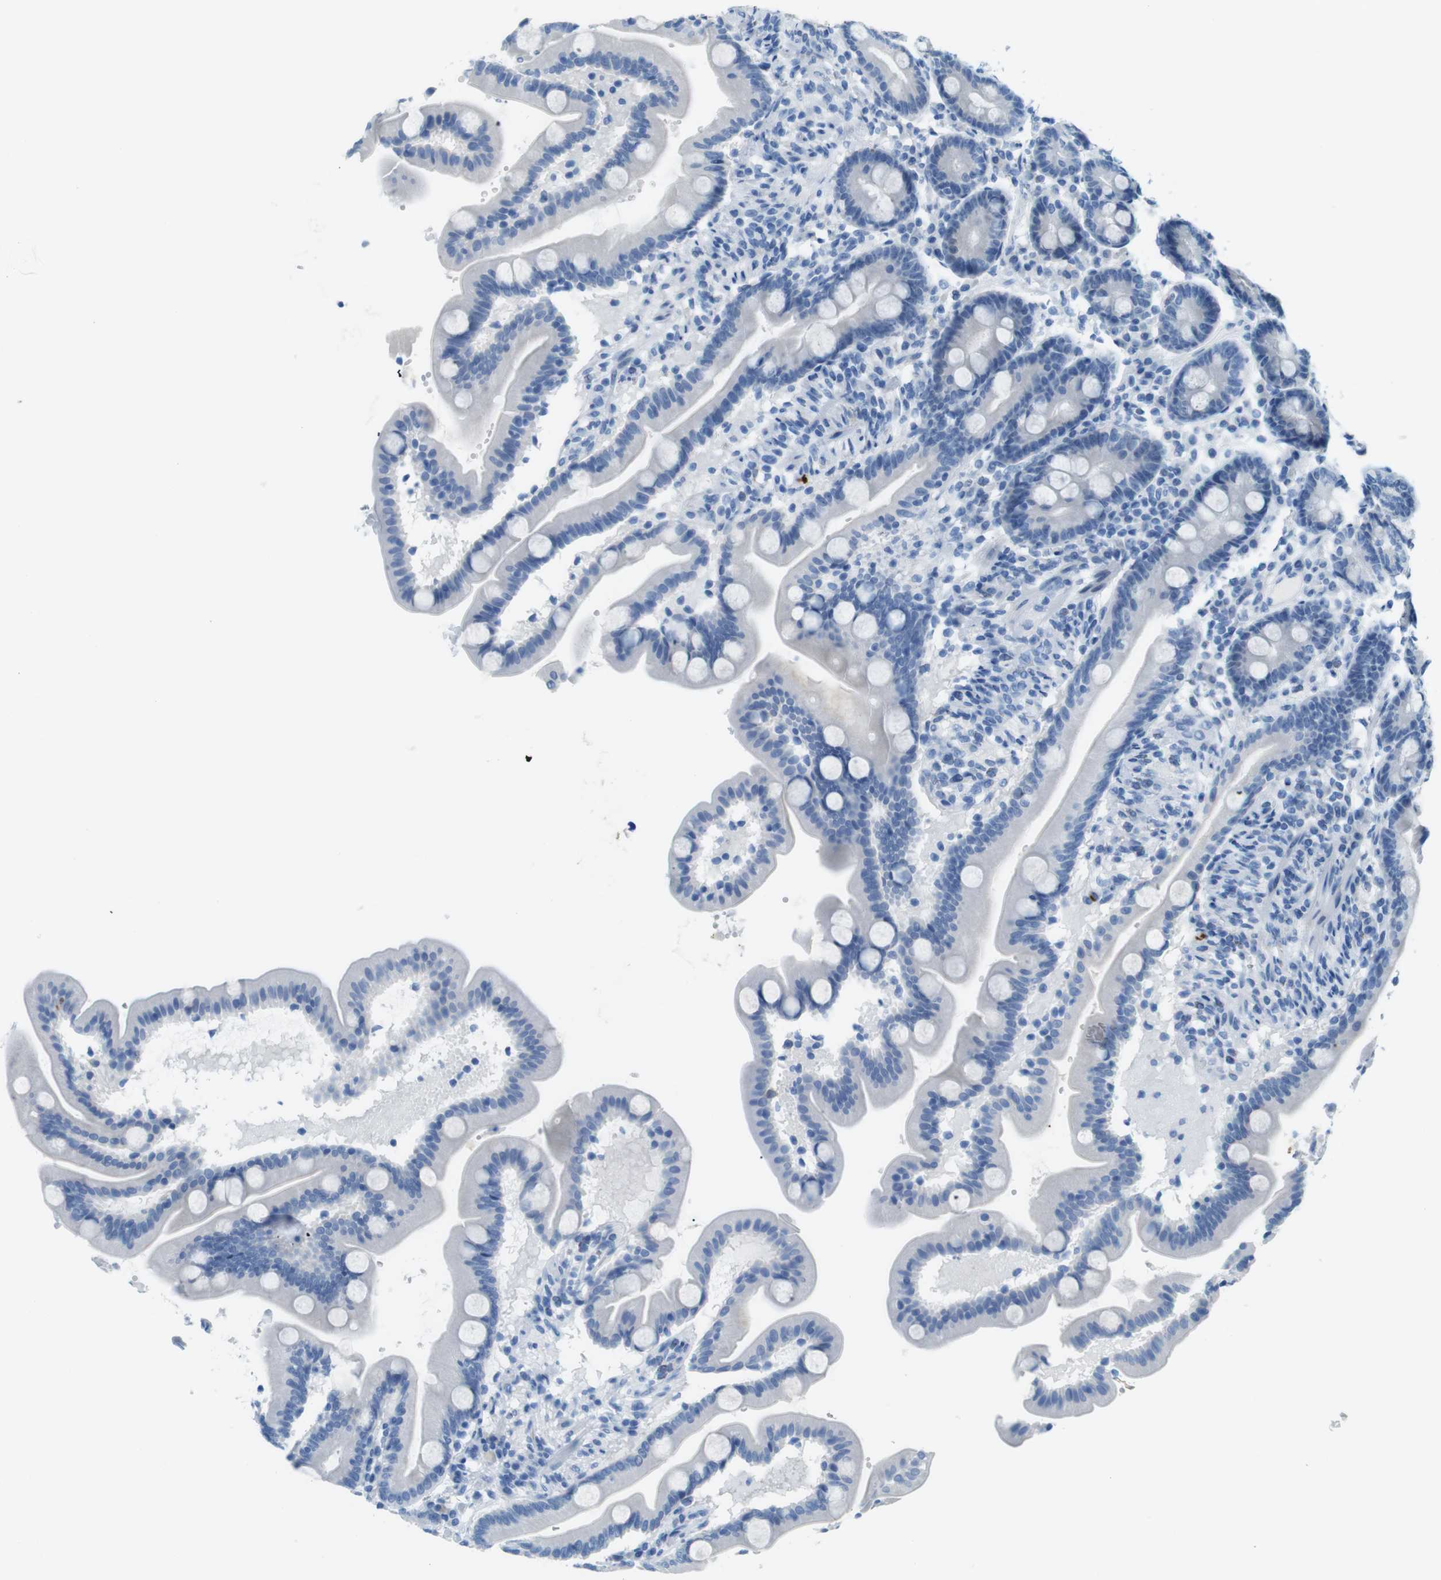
{"staining": {"intensity": "negative", "quantity": "none", "location": "none"}, "tissue": "duodenum", "cell_type": "Glandular cells", "image_type": "normal", "snomed": [{"axis": "morphology", "description": "Normal tissue, NOS"}, {"axis": "topography", "description": "Duodenum"}], "caption": "This is a image of IHC staining of unremarkable duodenum, which shows no staining in glandular cells. The staining is performed using DAB brown chromogen with nuclei counter-stained in using hematoxylin.", "gene": "MCEMP1", "patient": {"sex": "male", "age": 54}}